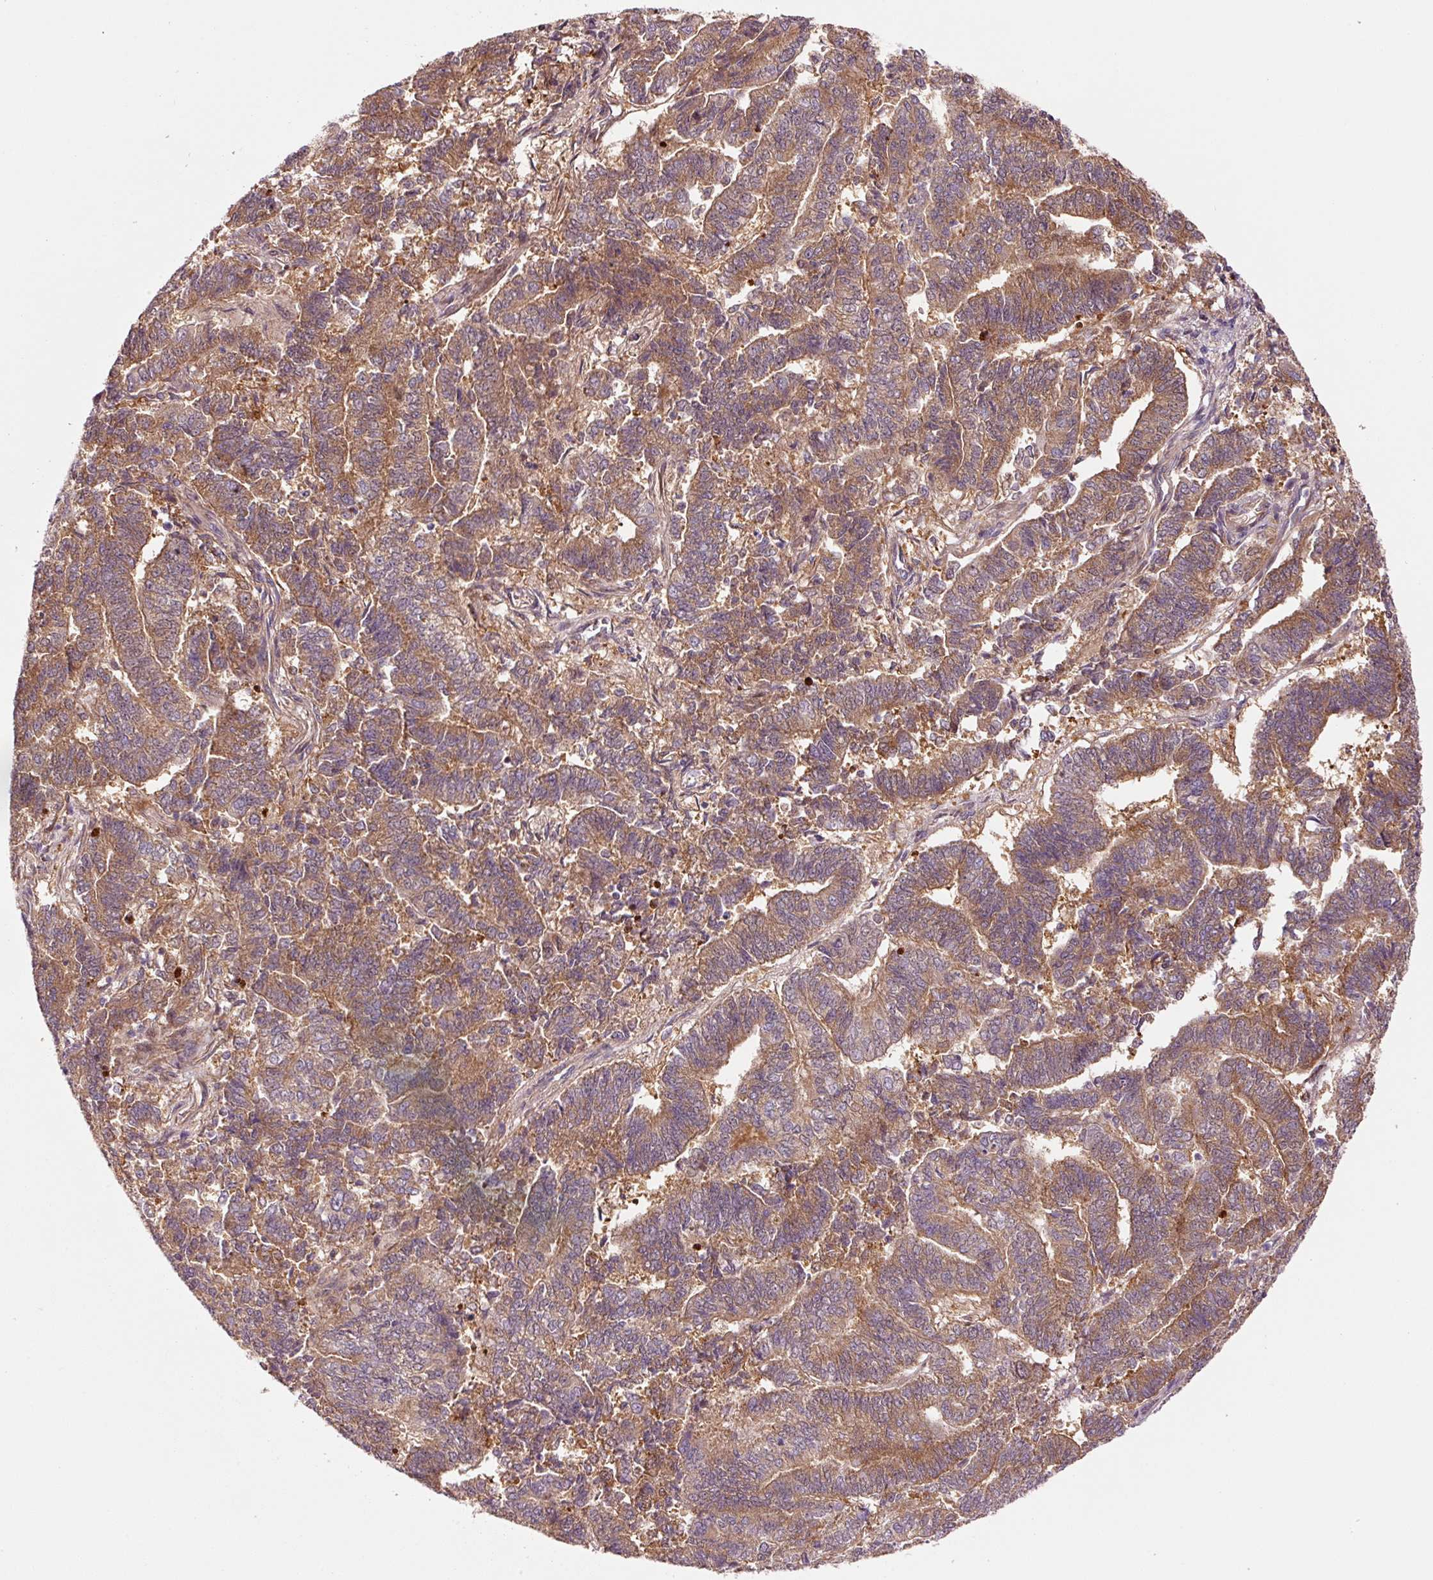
{"staining": {"intensity": "strong", "quantity": ">75%", "location": "cytoplasmic/membranous"}, "tissue": "endometrial cancer", "cell_type": "Tumor cells", "image_type": "cancer", "snomed": [{"axis": "morphology", "description": "Adenocarcinoma, NOS"}, {"axis": "topography", "description": "Endometrium"}], "caption": "Endometrial cancer stained with immunohistochemistry displays strong cytoplasmic/membranous staining in about >75% of tumor cells.", "gene": "PPP1R14B", "patient": {"sex": "female", "age": 72}}